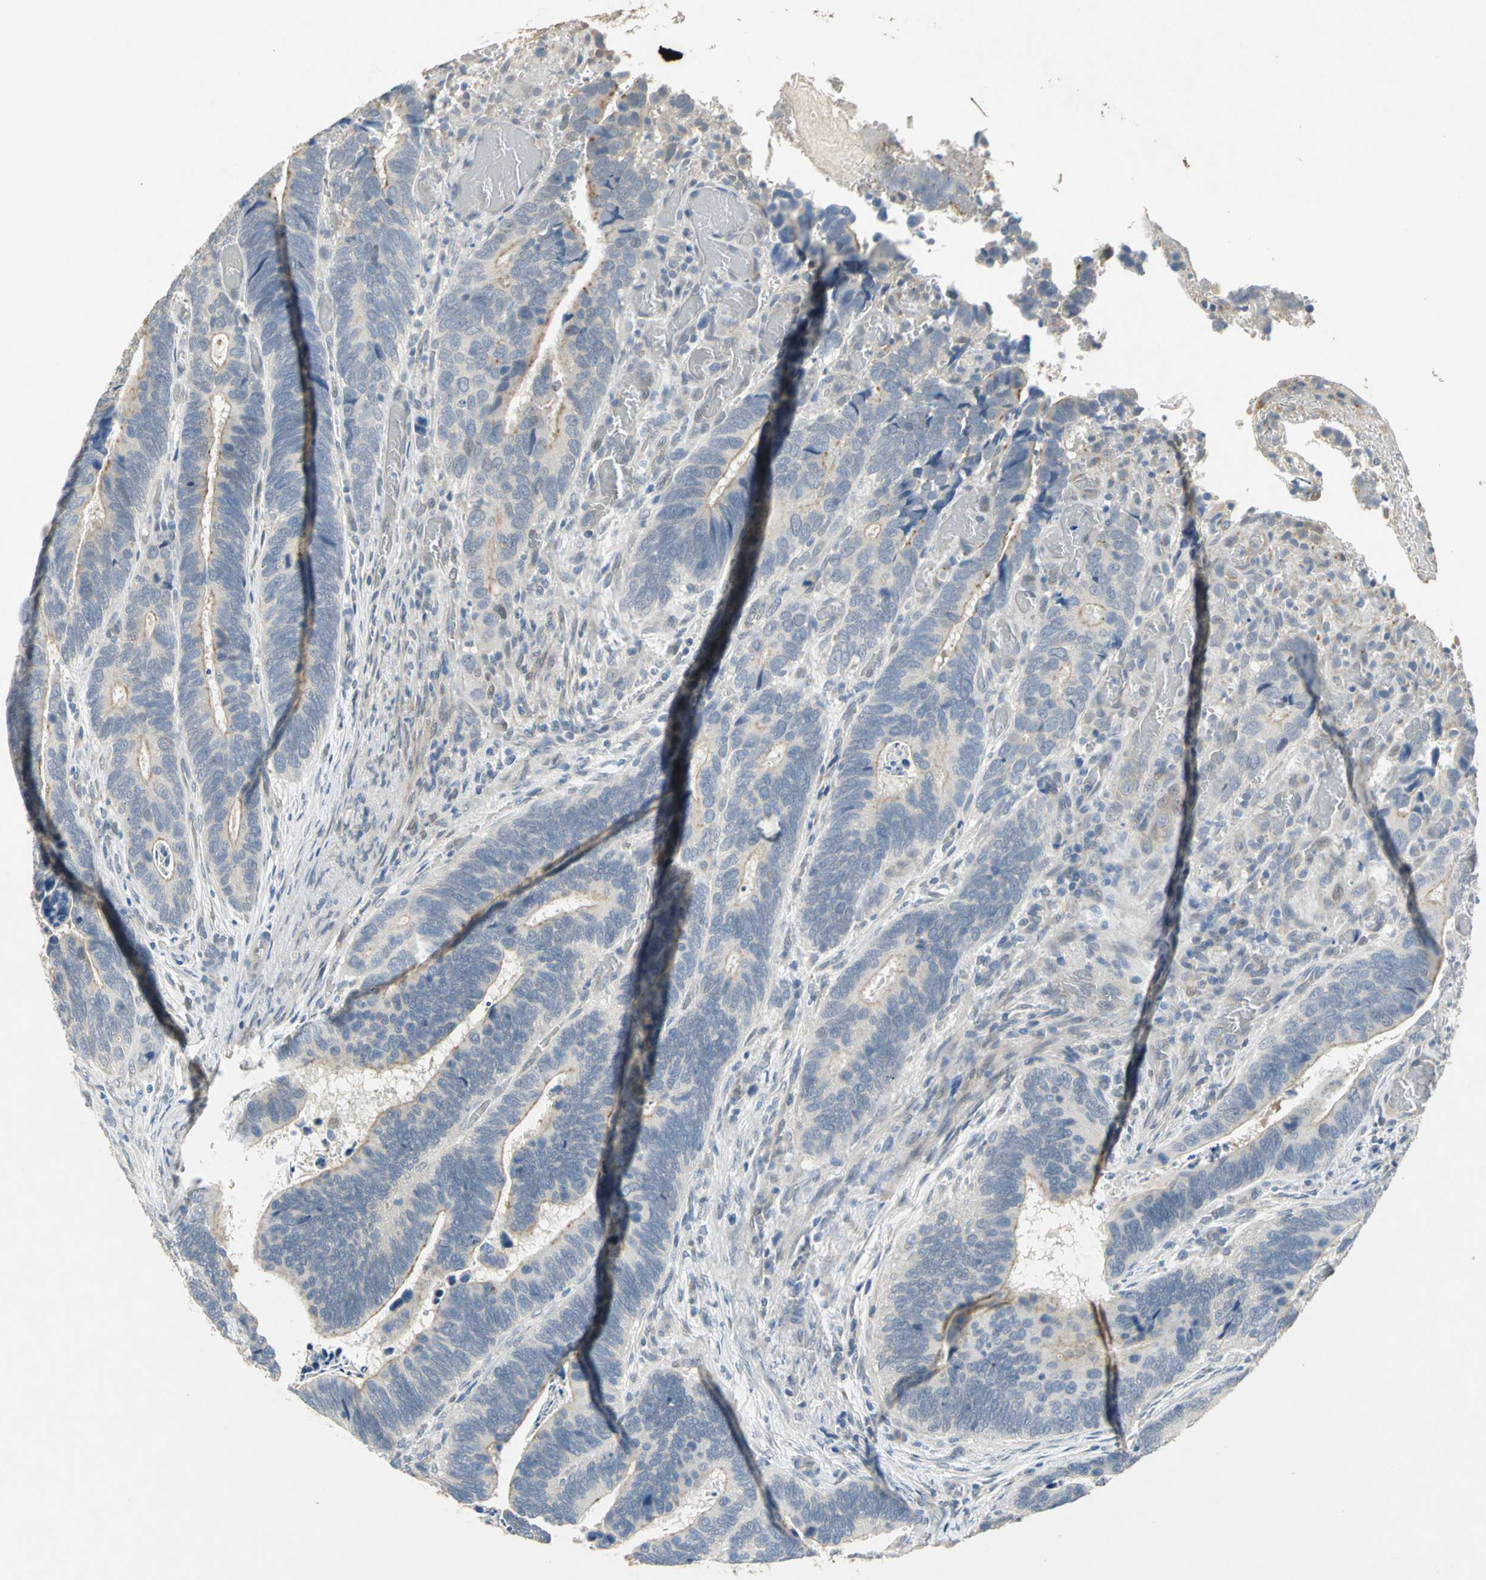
{"staining": {"intensity": "negative", "quantity": "none", "location": "none"}, "tissue": "colorectal cancer", "cell_type": "Tumor cells", "image_type": "cancer", "snomed": [{"axis": "morphology", "description": "Adenocarcinoma, NOS"}, {"axis": "topography", "description": "Colon"}], "caption": "High magnification brightfield microscopy of adenocarcinoma (colorectal) stained with DAB (3,3'-diaminobenzidine) (brown) and counterstained with hematoxylin (blue): tumor cells show no significant positivity. The staining was performed using DAB (3,3'-diaminobenzidine) to visualize the protein expression in brown, while the nuclei were stained in blue with hematoxylin (Magnification: 20x).", "gene": "IL17RB", "patient": {"sex": "male", "age": 72}}